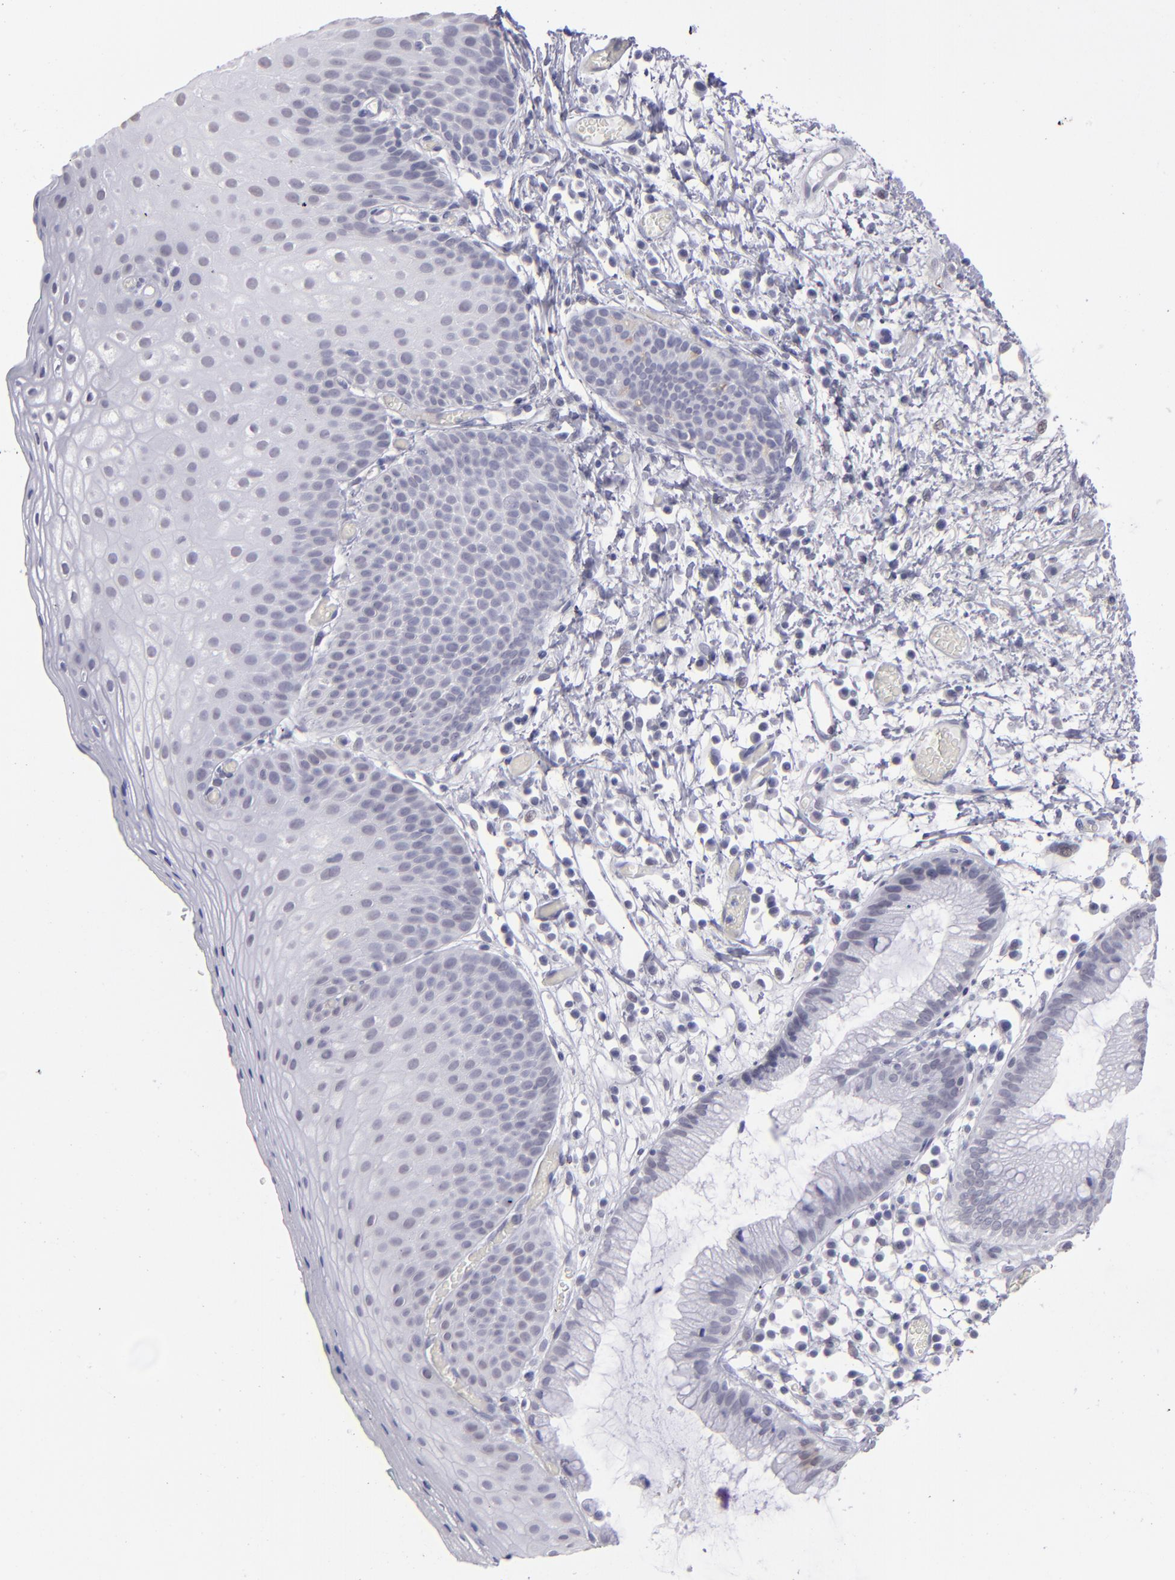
{"staining": {"intensity": "negative", "quantity": "none", "location": "none"}, "tissue": "skin", "cell_type": "Epidermal cells", "image_type": "normal", "snomed": [{"axis": "morphology", "description": "Normal tissue, NOS"}, {"axis": "morphology", "description": "Hemorrhoids"}, {"axis": "morphology", "description": "Inflammation, NOS"}, {"axis": "topography", "description": "Anal"}], "caption": "High power microscopy micrograph of an immunohistochemistry (IHC) histopathology image of unremarkable skin, revealing no significant expression in epidermal cells. The staining is performed using DAB brown chromogen with nuclei counter-stained in using hematoxylin.", "gene": "ALDOB", "patient": {"sex": "male", "age": 60}}